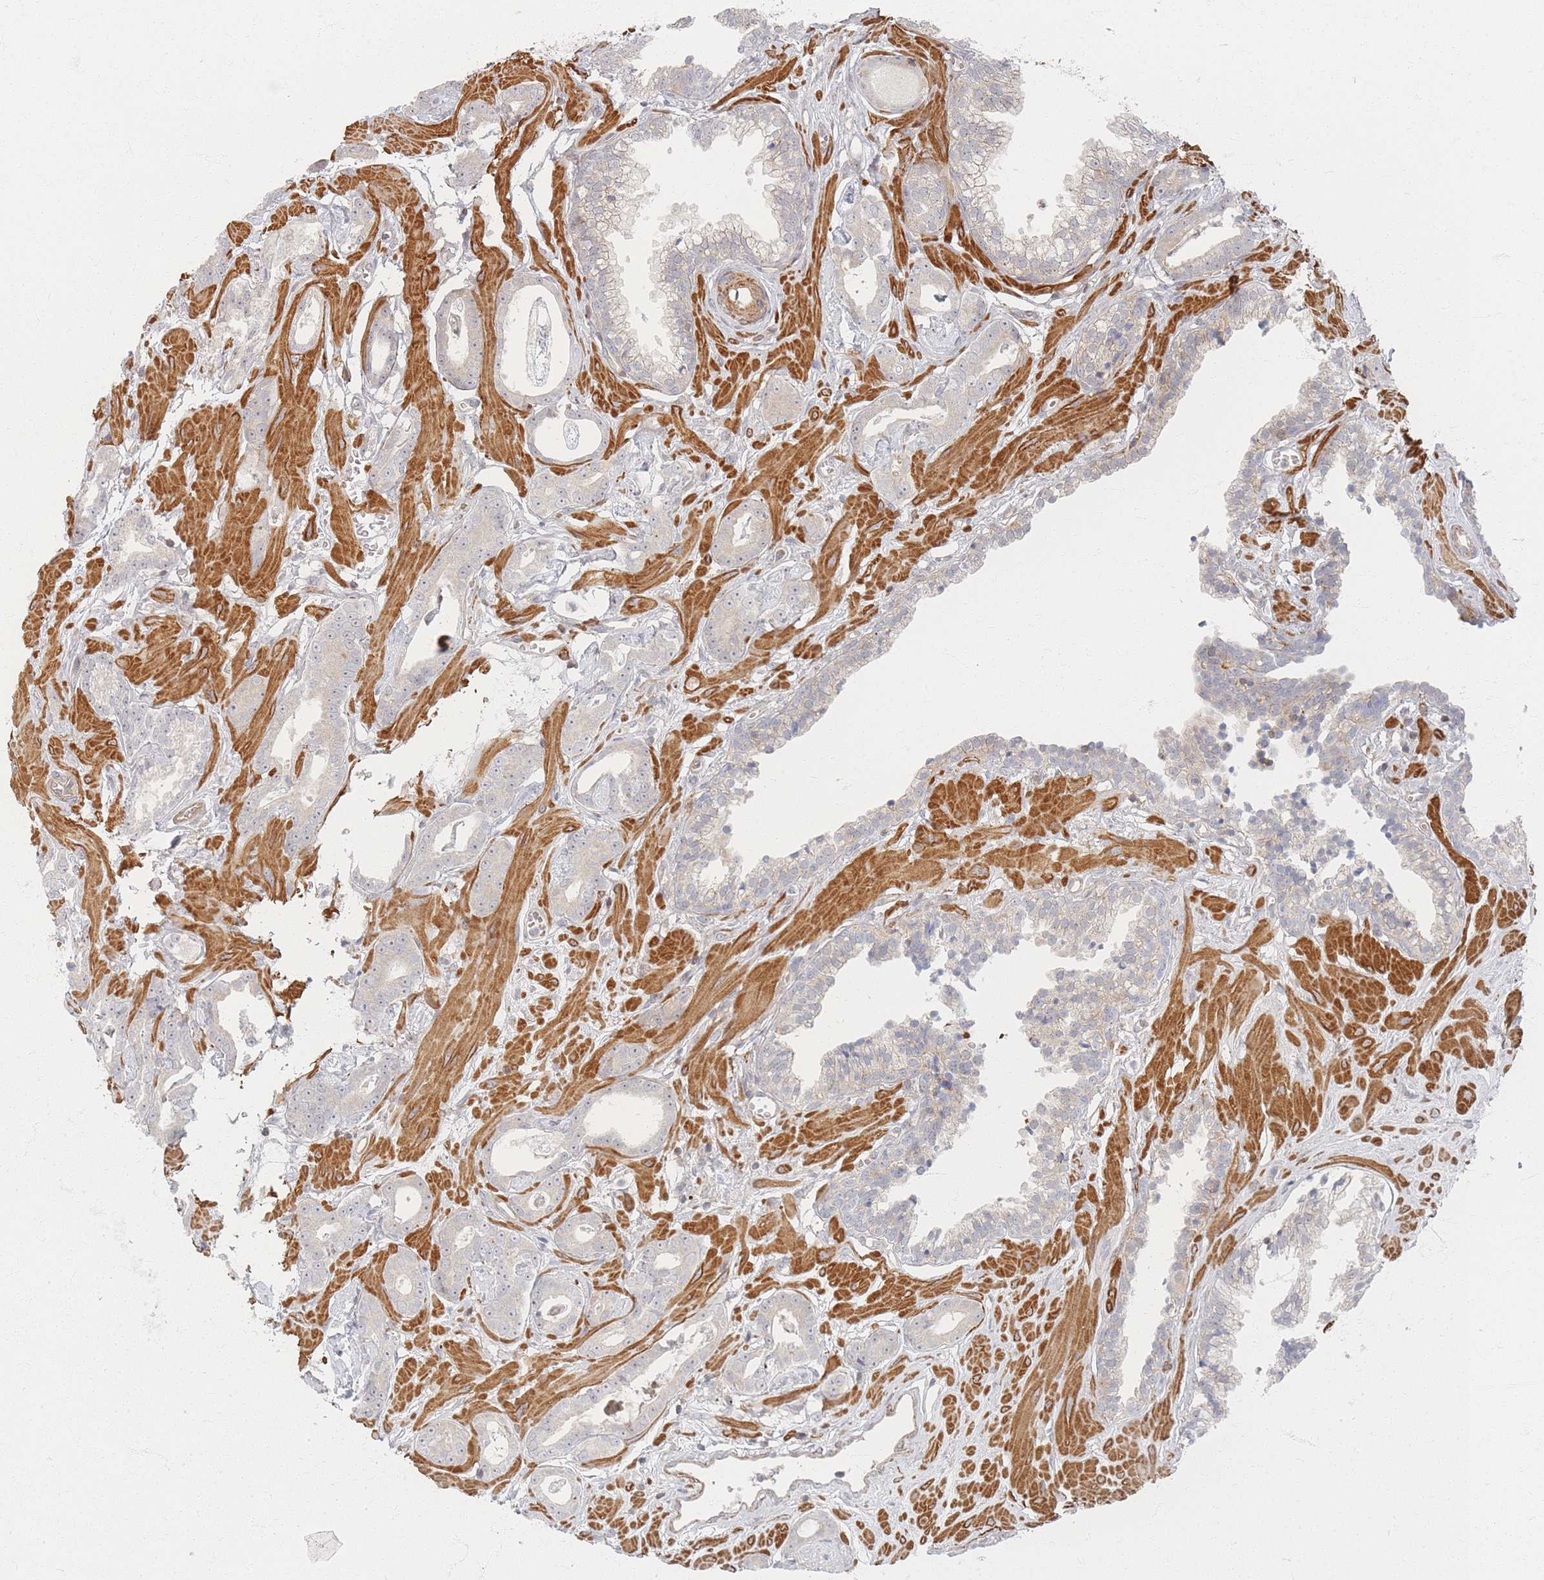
{"staining": {"intensity": "negative", "quantity": "none", "location": "none"}, "tissue": "prostate cancer", "cell_type": "Tumor cells", "image_type": "cancer", "snomed": [{"axis": "morphology", "description": "Adenocarcinoma, Low grade"}, {"axis": "topography", "description": "Prostate"}], "caption": "The IHC micrograph has no significant positivity in tumor cells of prostate adenocarcinoma (low-grade) tissue.", "gene": "ZNF852", "patient": {"sex": "male", "age": 60}}